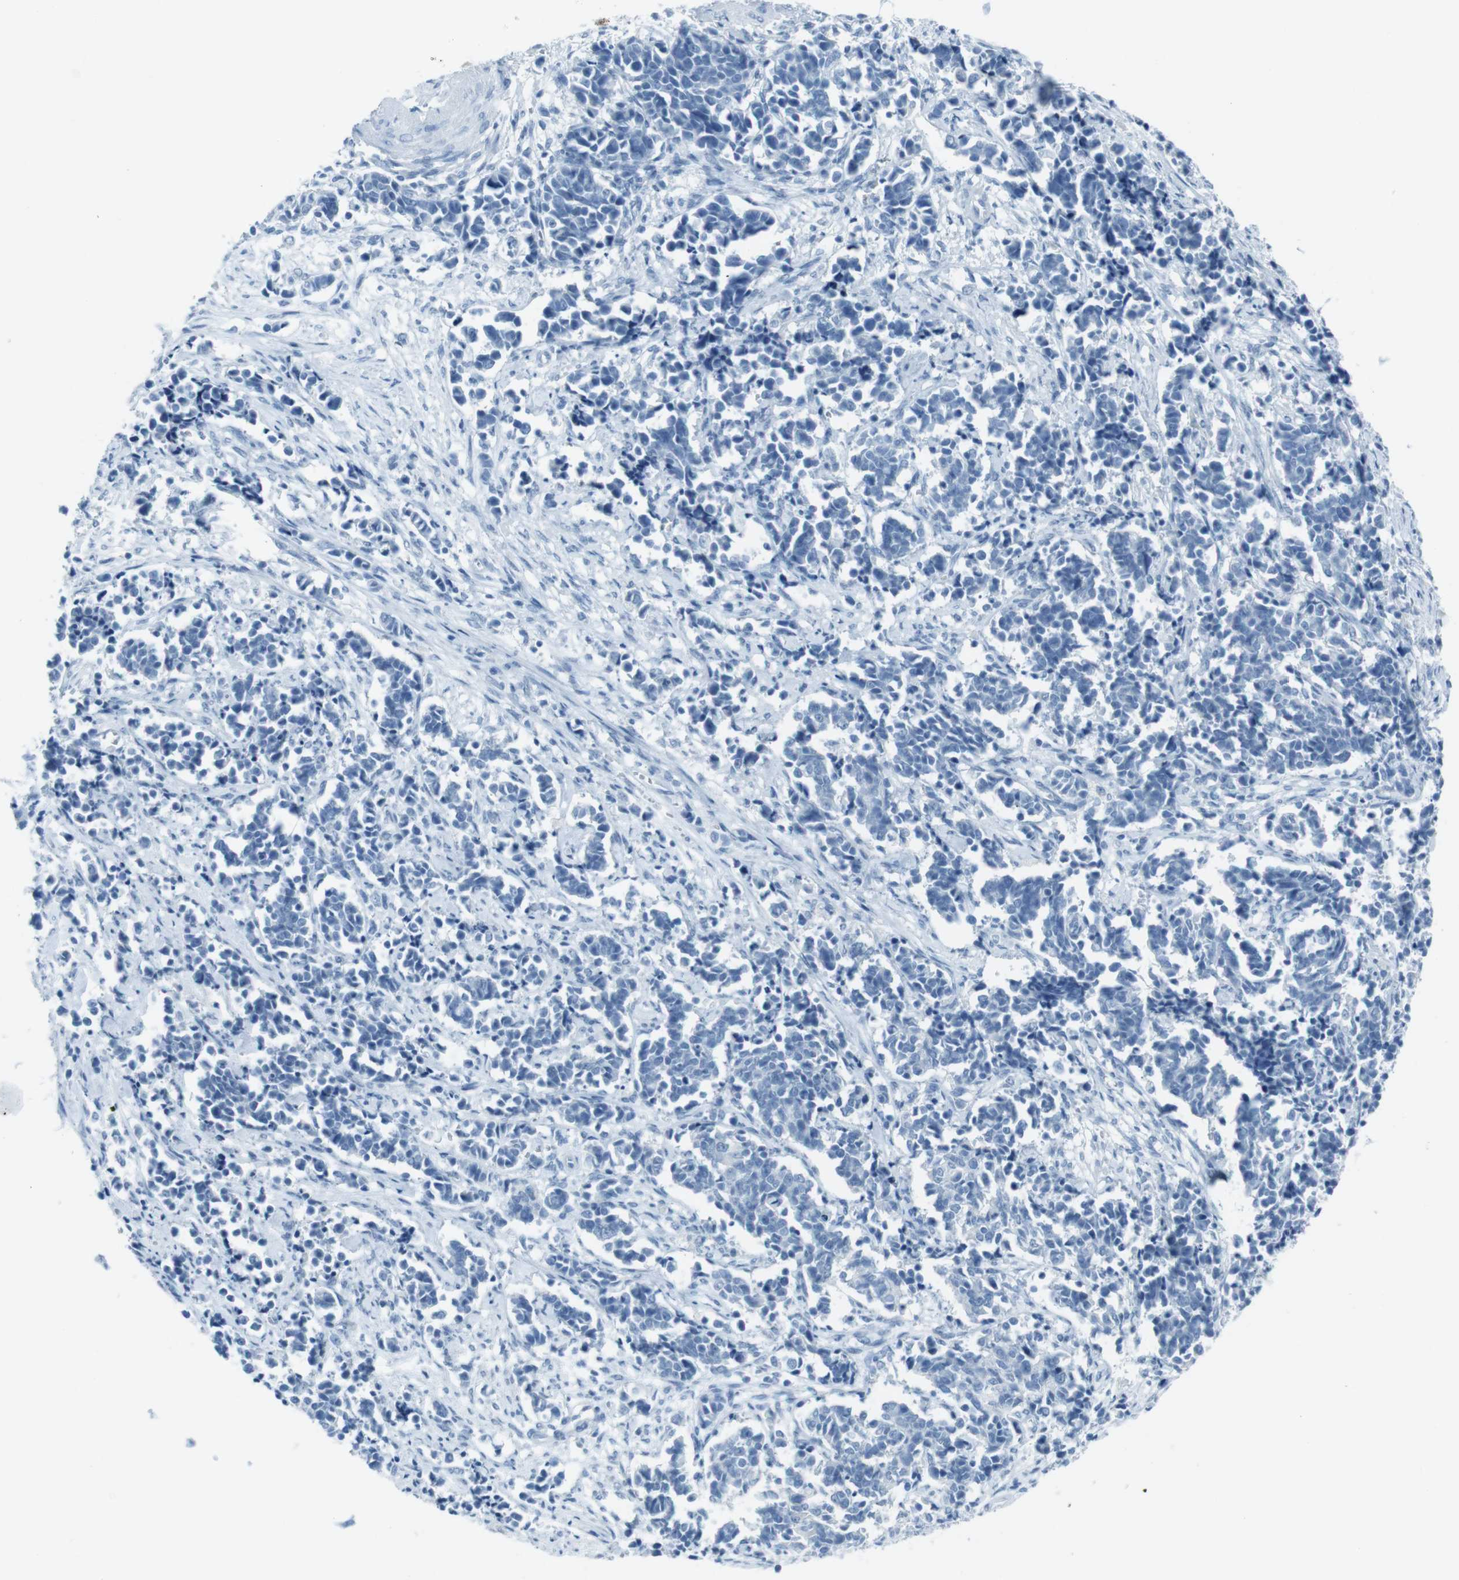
{"staining": {"intensity": "negative", "quantity": "none", "location": "none"}, "tissue": "cervical cancer", "cell_type": "Tumor cells", "image_type": "cancer", "snomed": [{"axis": "morphology", "description": "Normal tissue, NOS"}, {"axis": "morphology", "description": "Squamous cell carcinoma, NOS"}, {"axis": "topography", "description": "Cervix"}], "caption": "Tumor cells are negative for protein expression in human cervical cancer. The staining was performed using DAB to visualize the protein expression in brown, while the nuclei were stained in blue with hematoxylin (Magnification: 20x).", "gene": "TMEM207", "patient": {"sex": "female", "age": 35}}